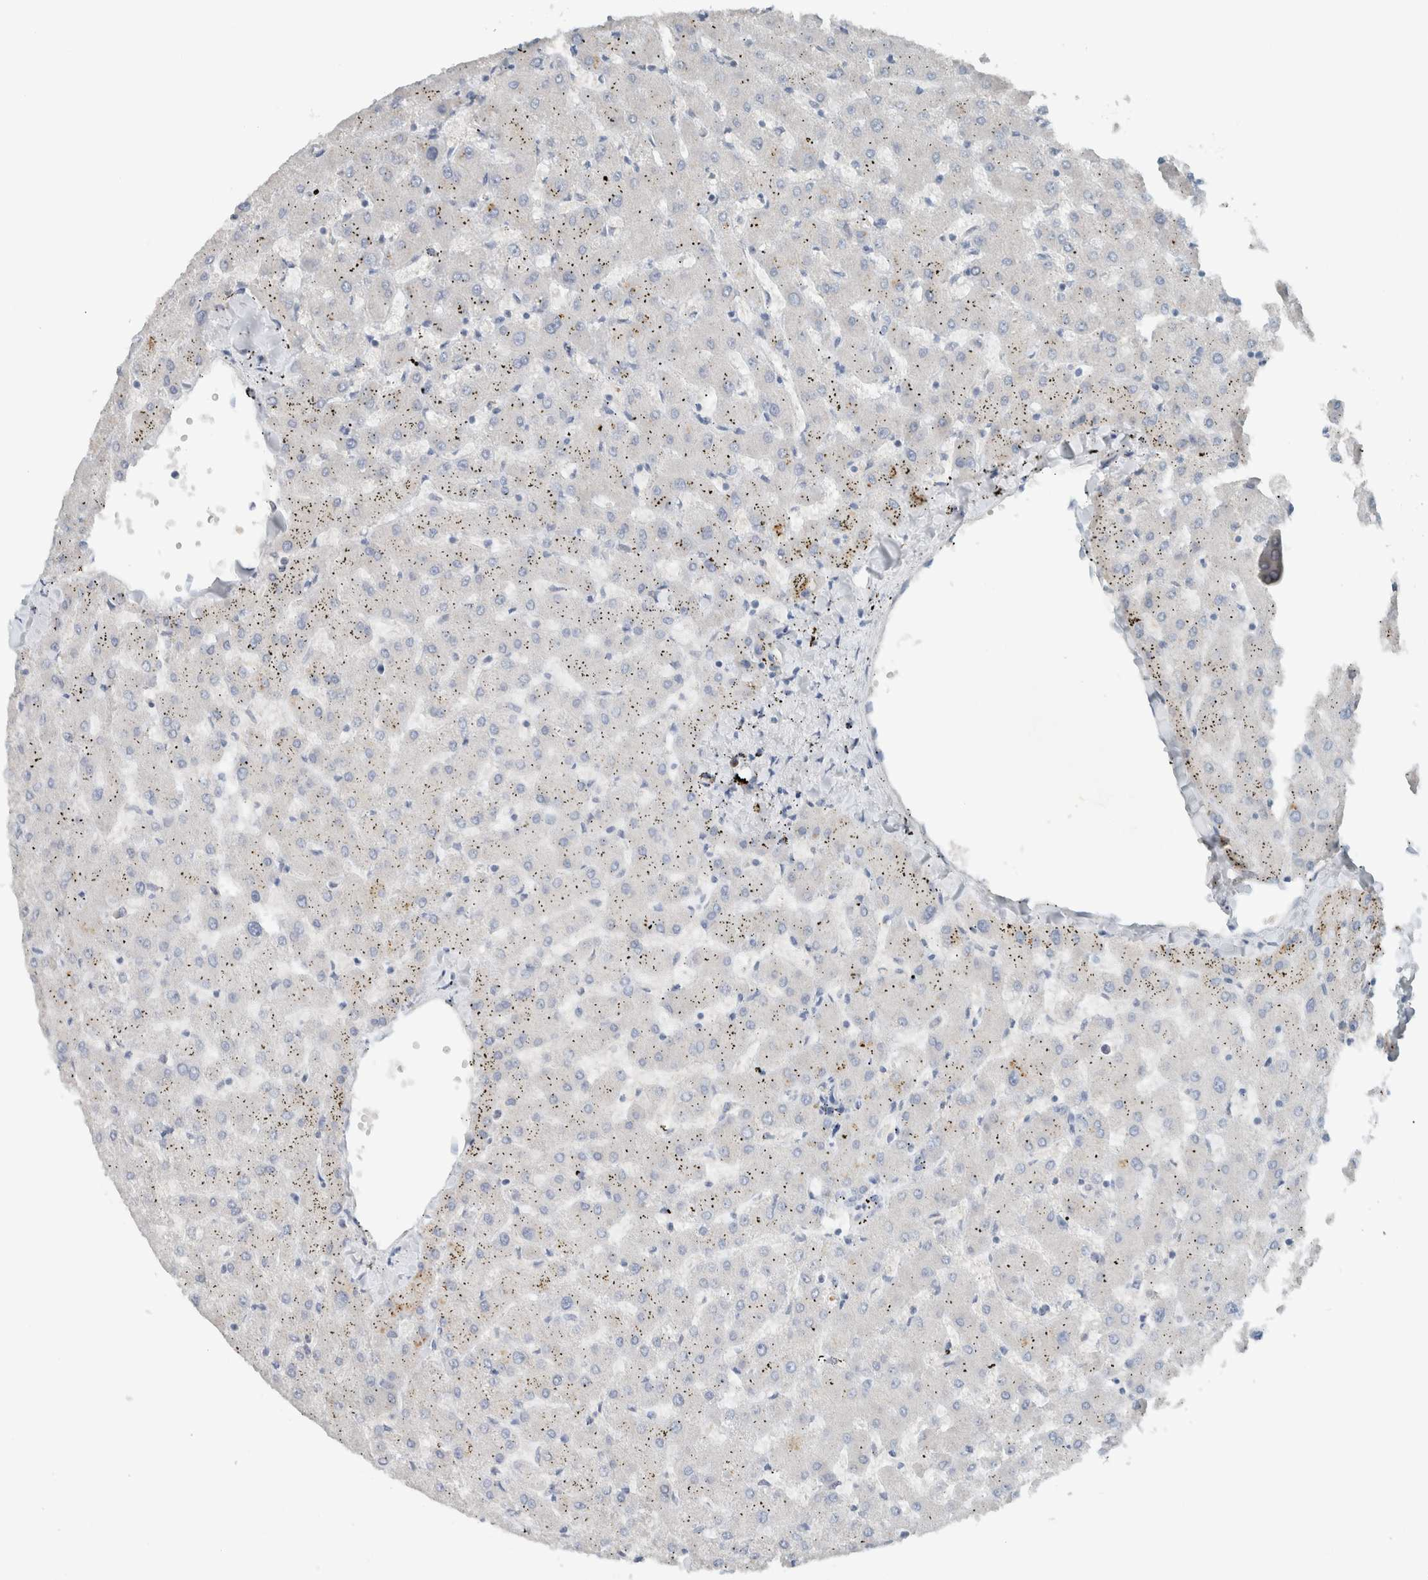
{"staining": {"intensity": "negative", "quantity": "none", "location": "none"}, "tissue": "liver", "cell_type": "Cholangiocytes", "image_type": "normal", "snomed": [{"axis": "morphology", "description": "Normal tissue, NOS"}, {"axis": "topography", "description": "Liver"}], "caption": "Cholangiocytes show no significant staining in benign liver.", "gene": "DUOX1", "patient": {"sex": "female", "age": 63}}